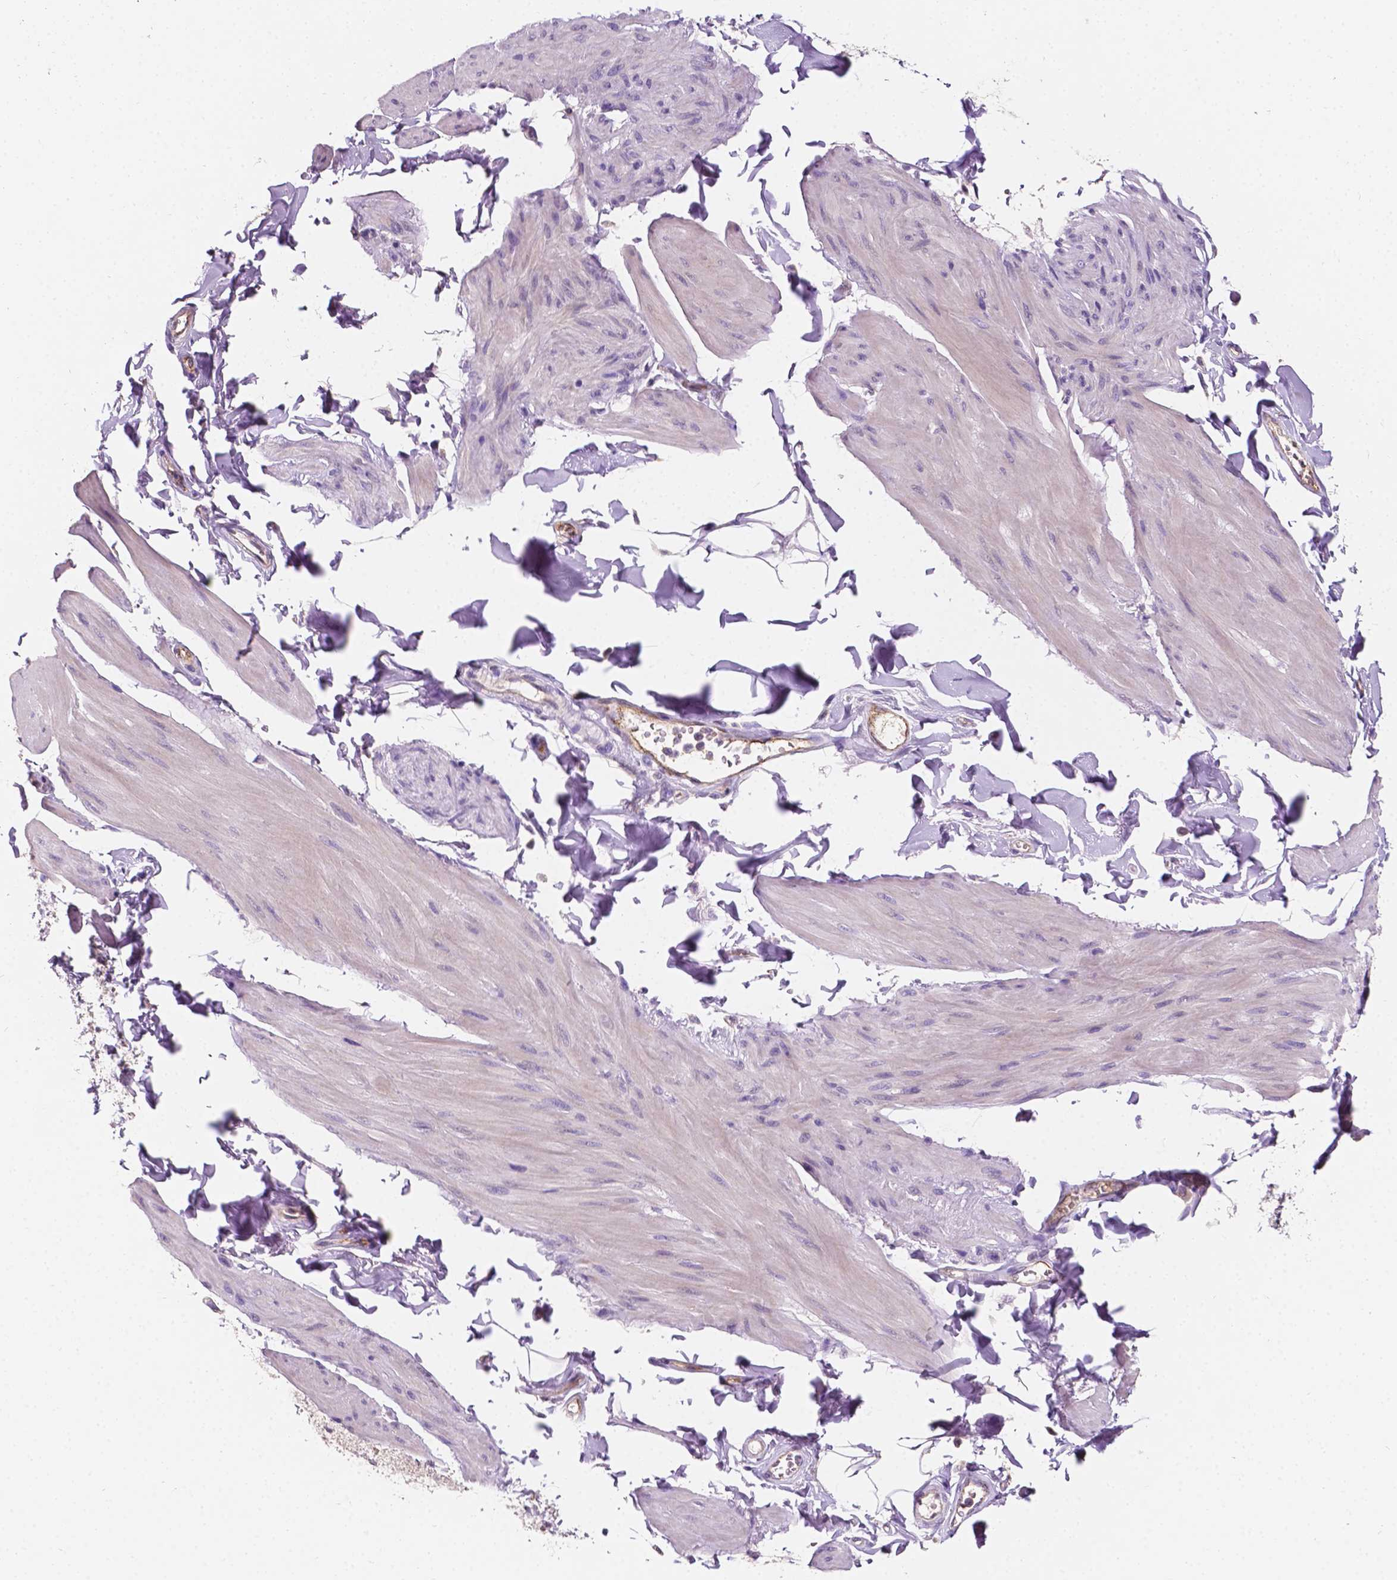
{"staining": {"intensity": "negative", "quantity": "none", "location": "none"}, "tissue": "smooth muscle", "cell_type": "Smooth muscle cells", "image_type": "normal", "snomed": [{"axis": "morphology", "description": "Normal tissue, NOS"}, {"axis": "topography", "description": "Adipose tissue"}, {"axis": "topography", "description": "Smooth muscle"}, {"axis": "topography", "description": "Peripheral nerve tissue"}], "caption": "A histopathology image of smooth muscle stained for a protein displays no brown staining in smooth muscle cells.", "gene": "SLC22A4", "patient": {"sex": "male", "age": 83}}